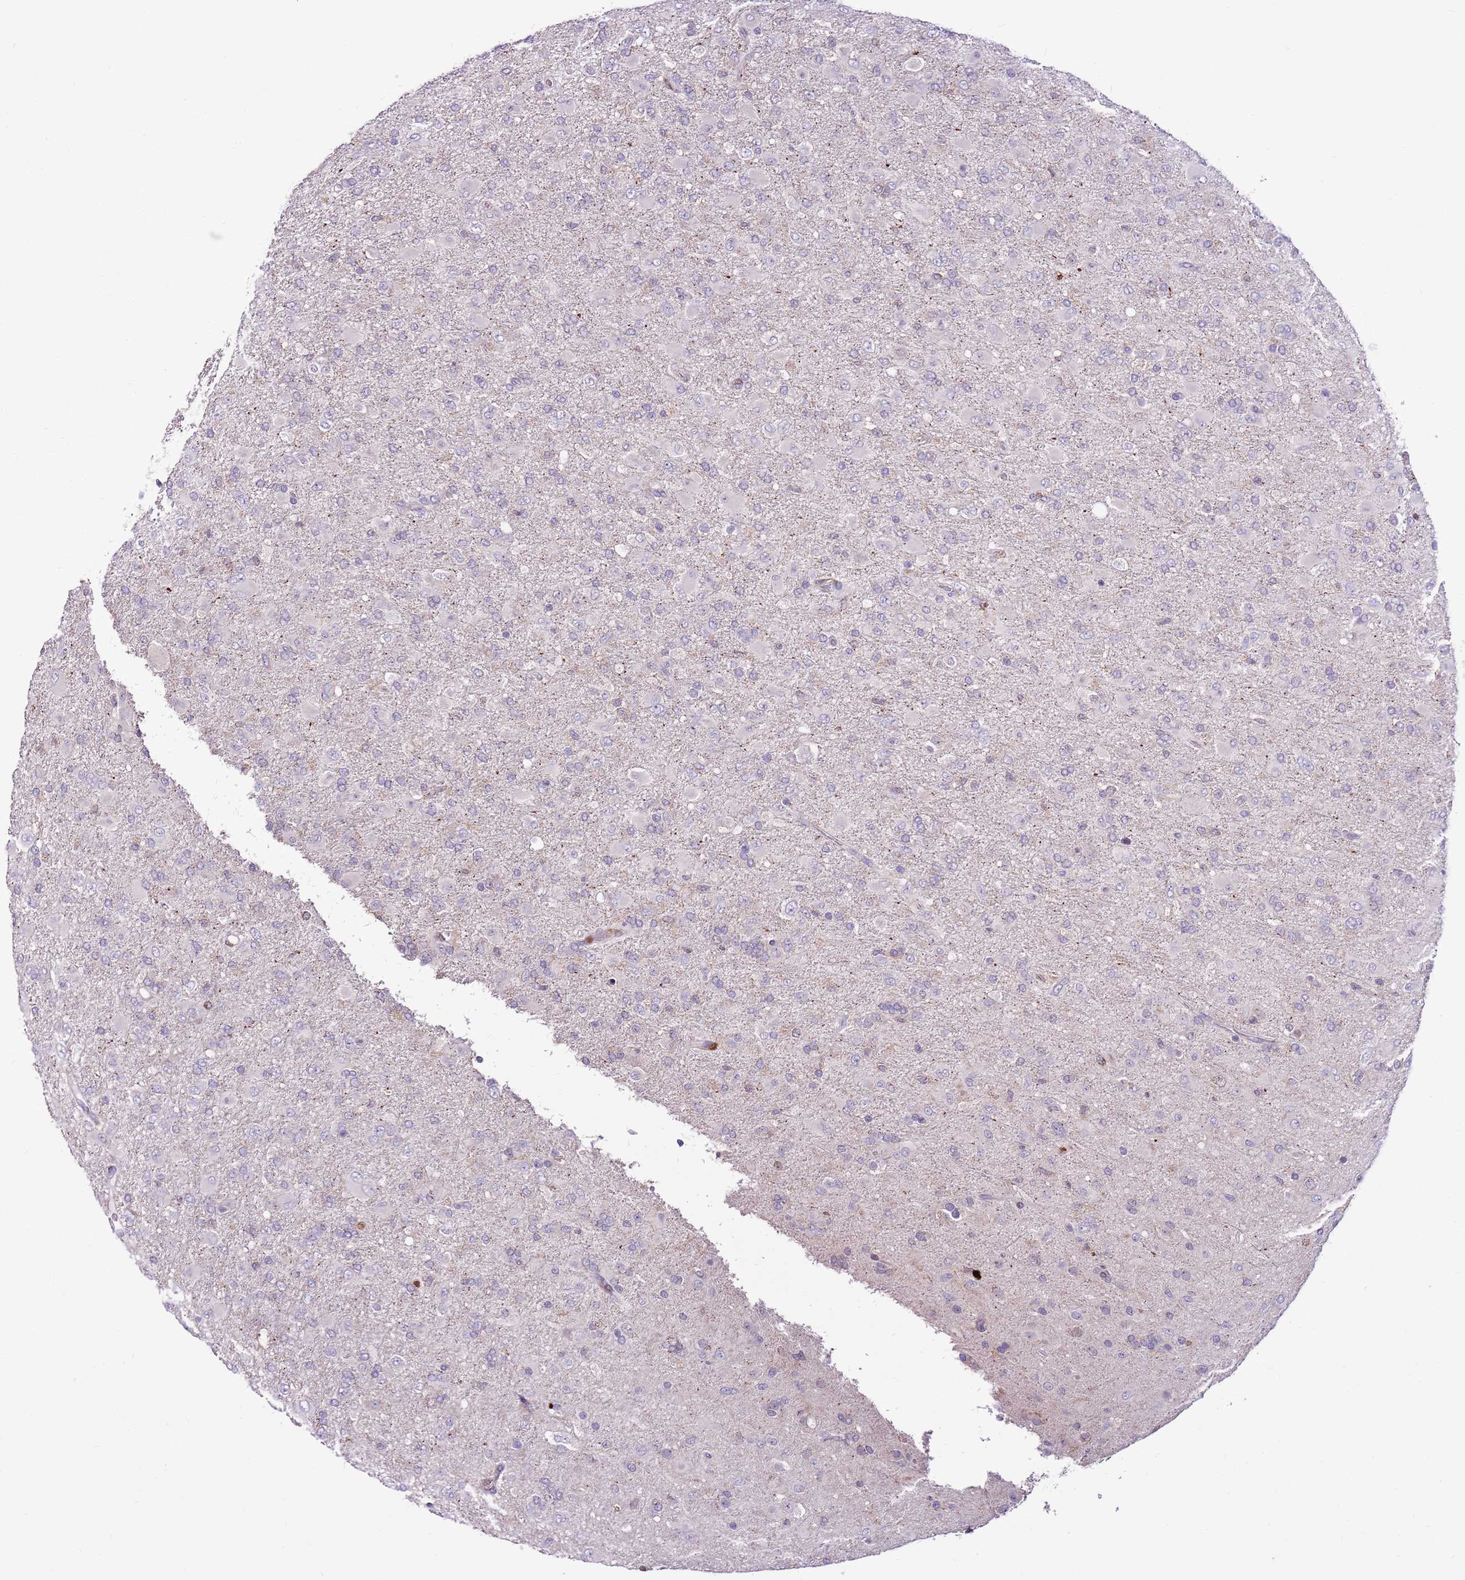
{"staining": {"intensity": "negative", "quantity": "none", "location": "none"}, "tissue": "glioma", "cell_type": "Tumor cells", "image_type": "cancer", "snomed": [{"axis": "morphology", "description": "Glioma, malignant, Low grade"}, {"axis": "topography", "description": "Brain"}], "caption": "Tumor cells are negative for brown protein staining in glioma.", "gene": "ZSWIM1", "patient": {"sex": "male", "age": 65}}